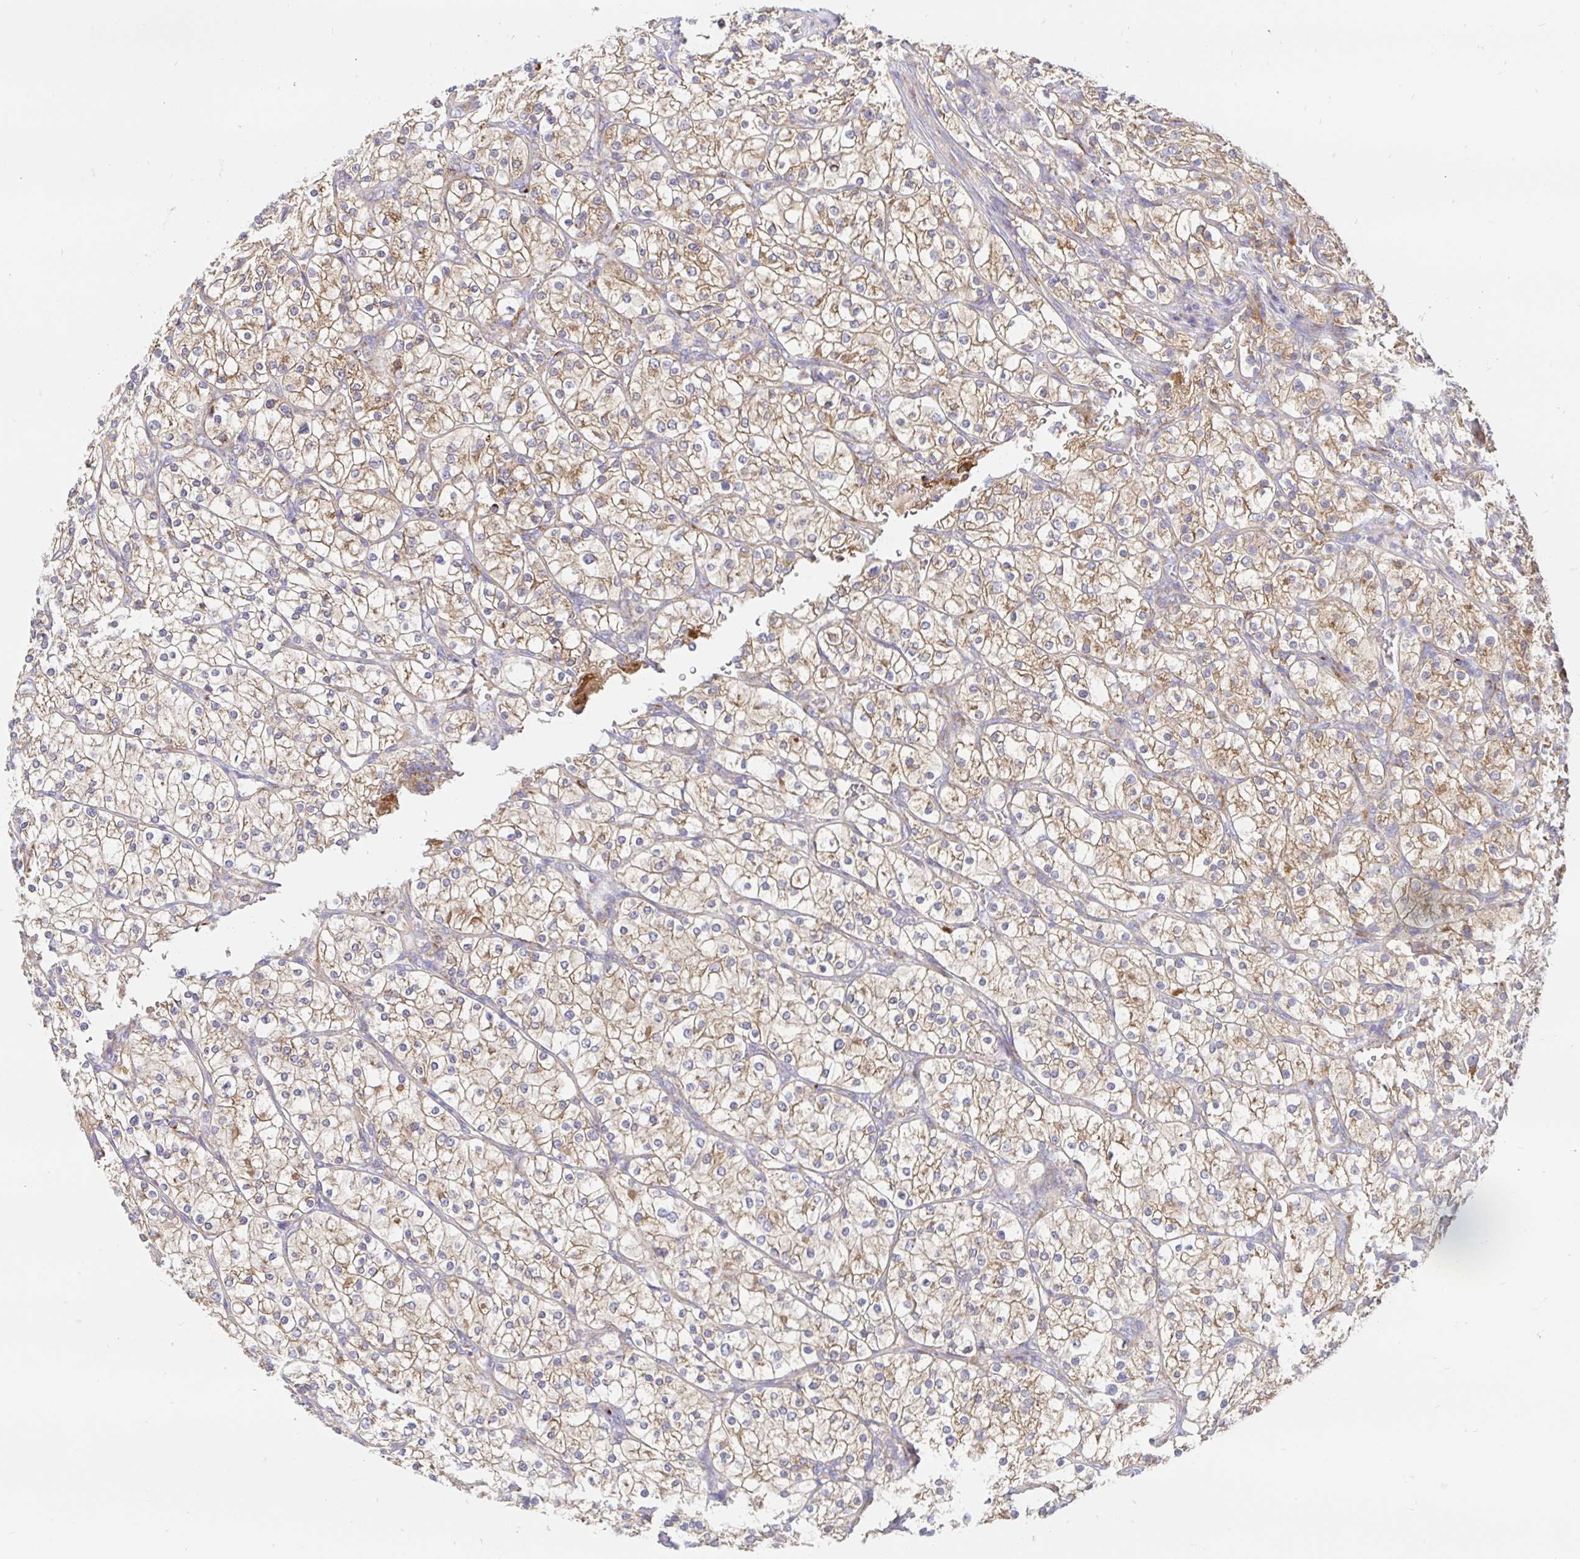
{"staining": {"intensity": "moderate", "quantity": ">75%", "location": "cytoplasmic/membranous"}, "tissue": "renal cancer", "cell_type": "Tumor cells", "image_type": "cancer", "snomed": [{"axis": "morphology", "description": "Adenocarcinoma, NOS"}, {"axis": "topography", "description": "Kidney"}], "caption": "This is an image of immunohistochemistry staining of renal adenocarcinoma, which shows moderate expression in the cytoplasmic/membranous of tumor cells.", "gene": "PRDX3", "patient": {"sex": "male", "age": 80}}